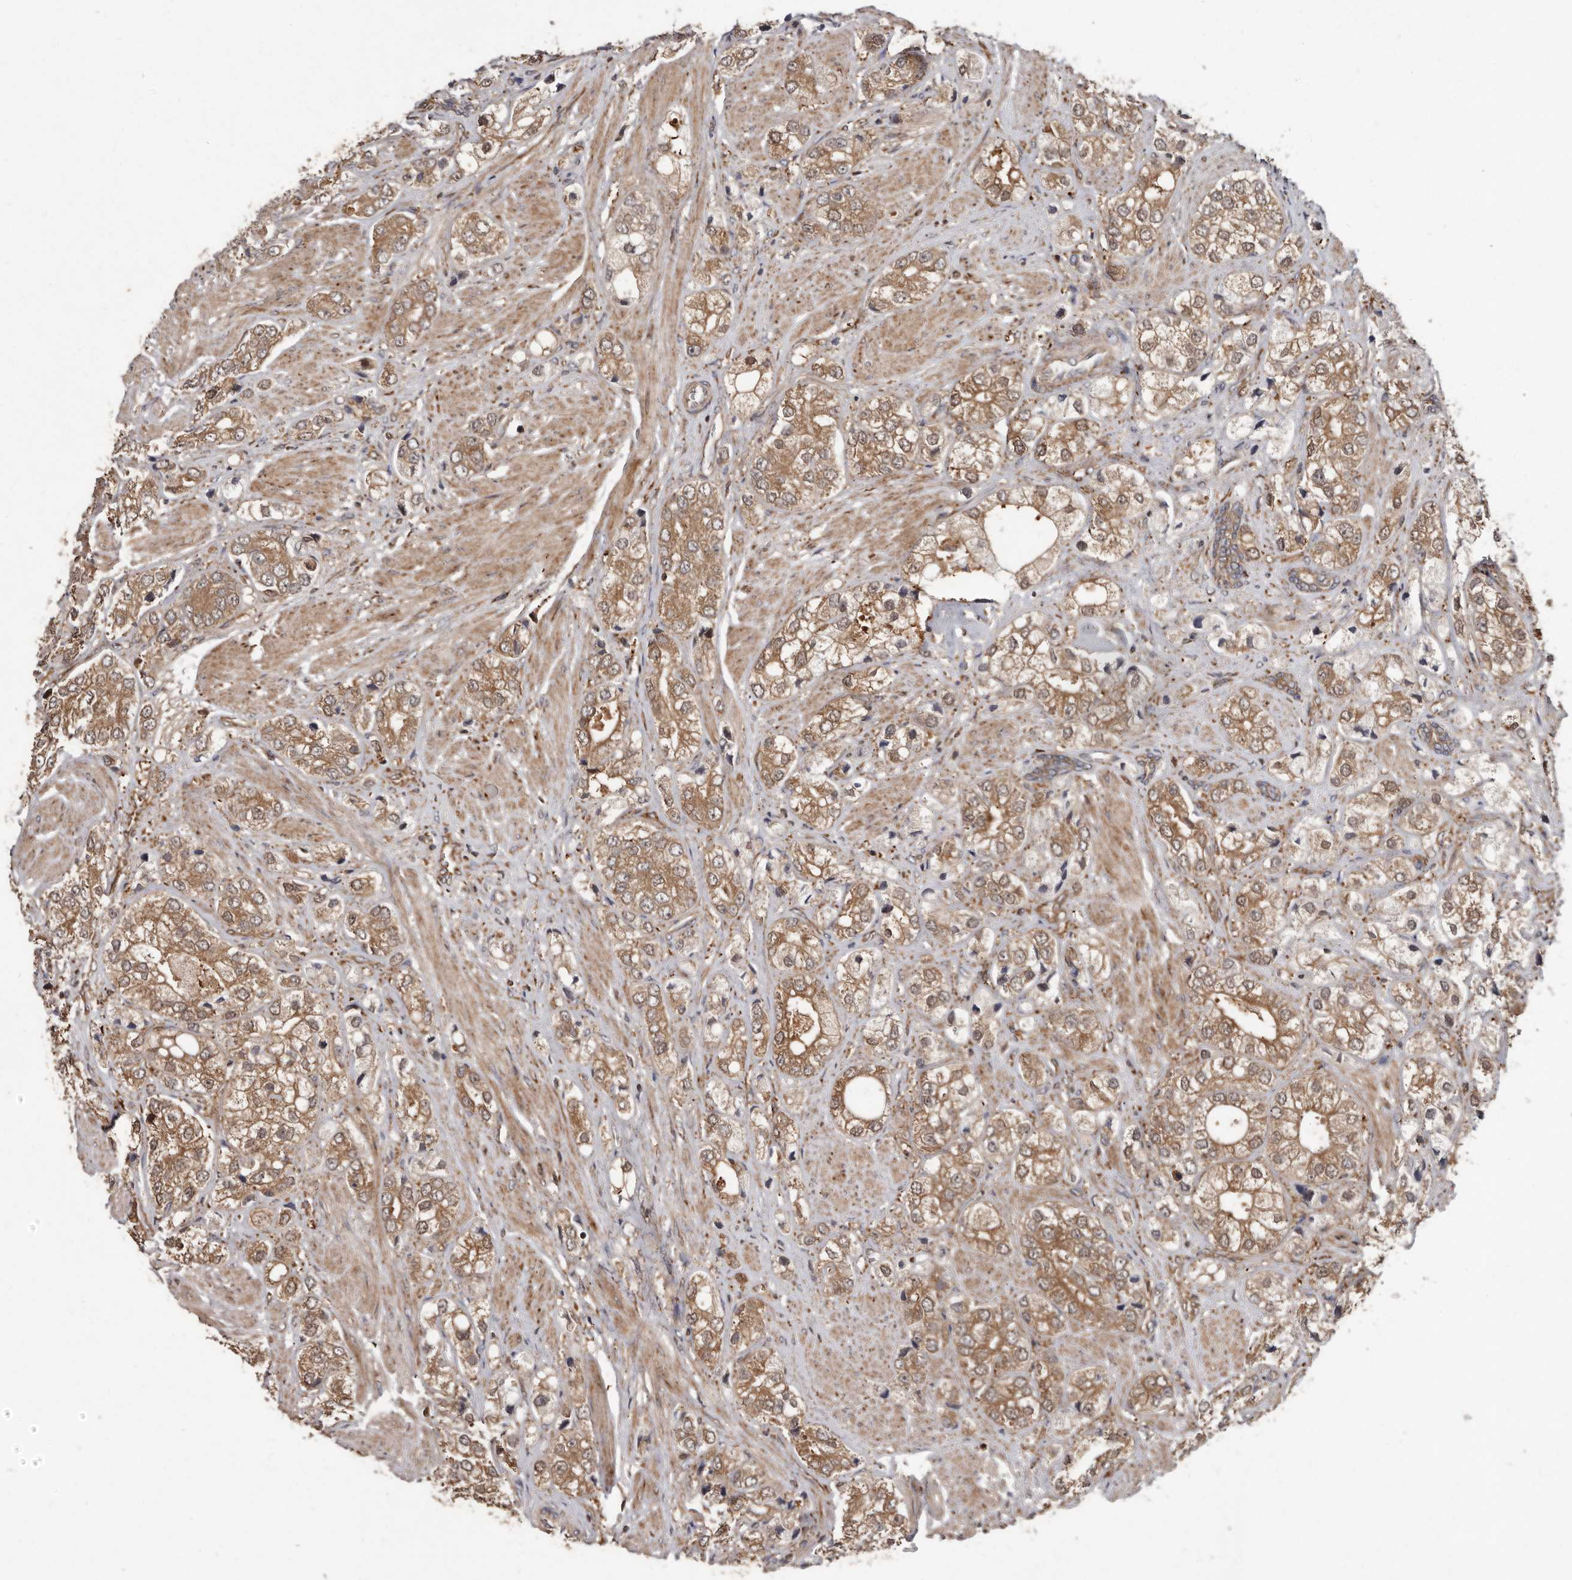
{"staining": {"intensity": "moderate", "quantity": ">75%", "location": "cytoplasmic/membranous"}, "tissue": "prostate cancer", "cell_type": "Tumor cells", "image_type": "cancer", "snomed": [{"axis": "morphology", "description": "Adenocarcinoma, High grade"}, {"axis": "topography", "description": "Prostate"}], "caption": "DAB (3,3'-diaminobenzidine) immunohistochemical staining of human prostate high-grade adenocarcinoma displays moderate cytoplasmic/membranous protein expression in approximately >75% of tumor cells. (brown staining indicates protein expression, while blue staining denotes nuclei).", "gene": "FLAD1", "patient": {"sex": "male", "age": 50}}